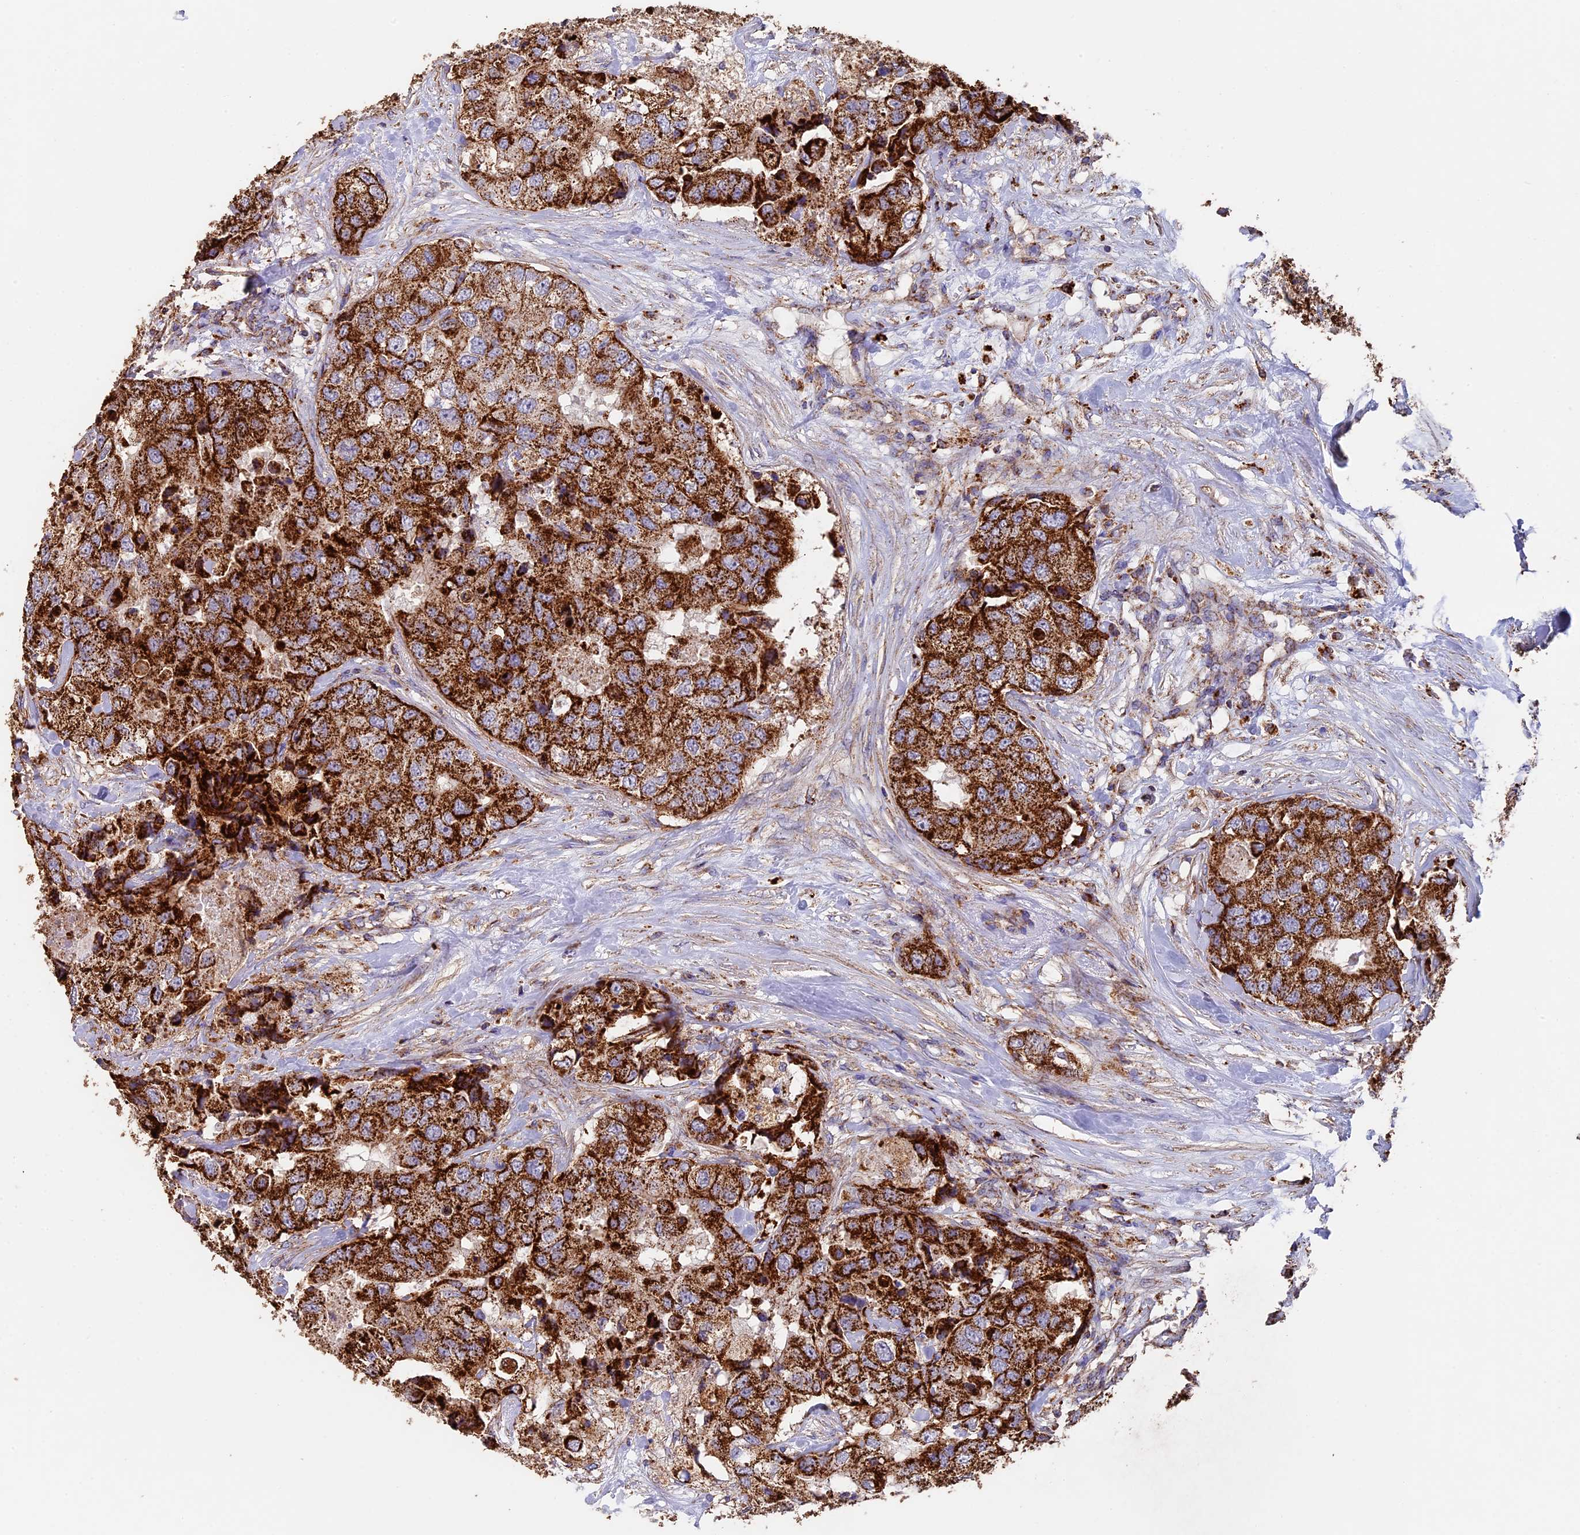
{"staining": {"intensity": "strong", "quantity": ">75%", "location": "cytoplasmic/membranous"}, "tissue": "breast cancer", "cell_type": "Tumor cells", "image_type": "cancer", "snomed": [{"axis": "morphology", "description": "Duct carcinoma"}, {"axis": "topography", "description": "Breast"}], "caption": "This micrograph demonstrates breast cancer stained with immunohistochemistry (IHC) to label a protein in brown. The cytoplasmic/membranous of tumor cells show strong positivity for the protein. Nuclei are counter-stained blue.", "gene": "ADAT1", "patient": {"sex": "female", "age": 62}}